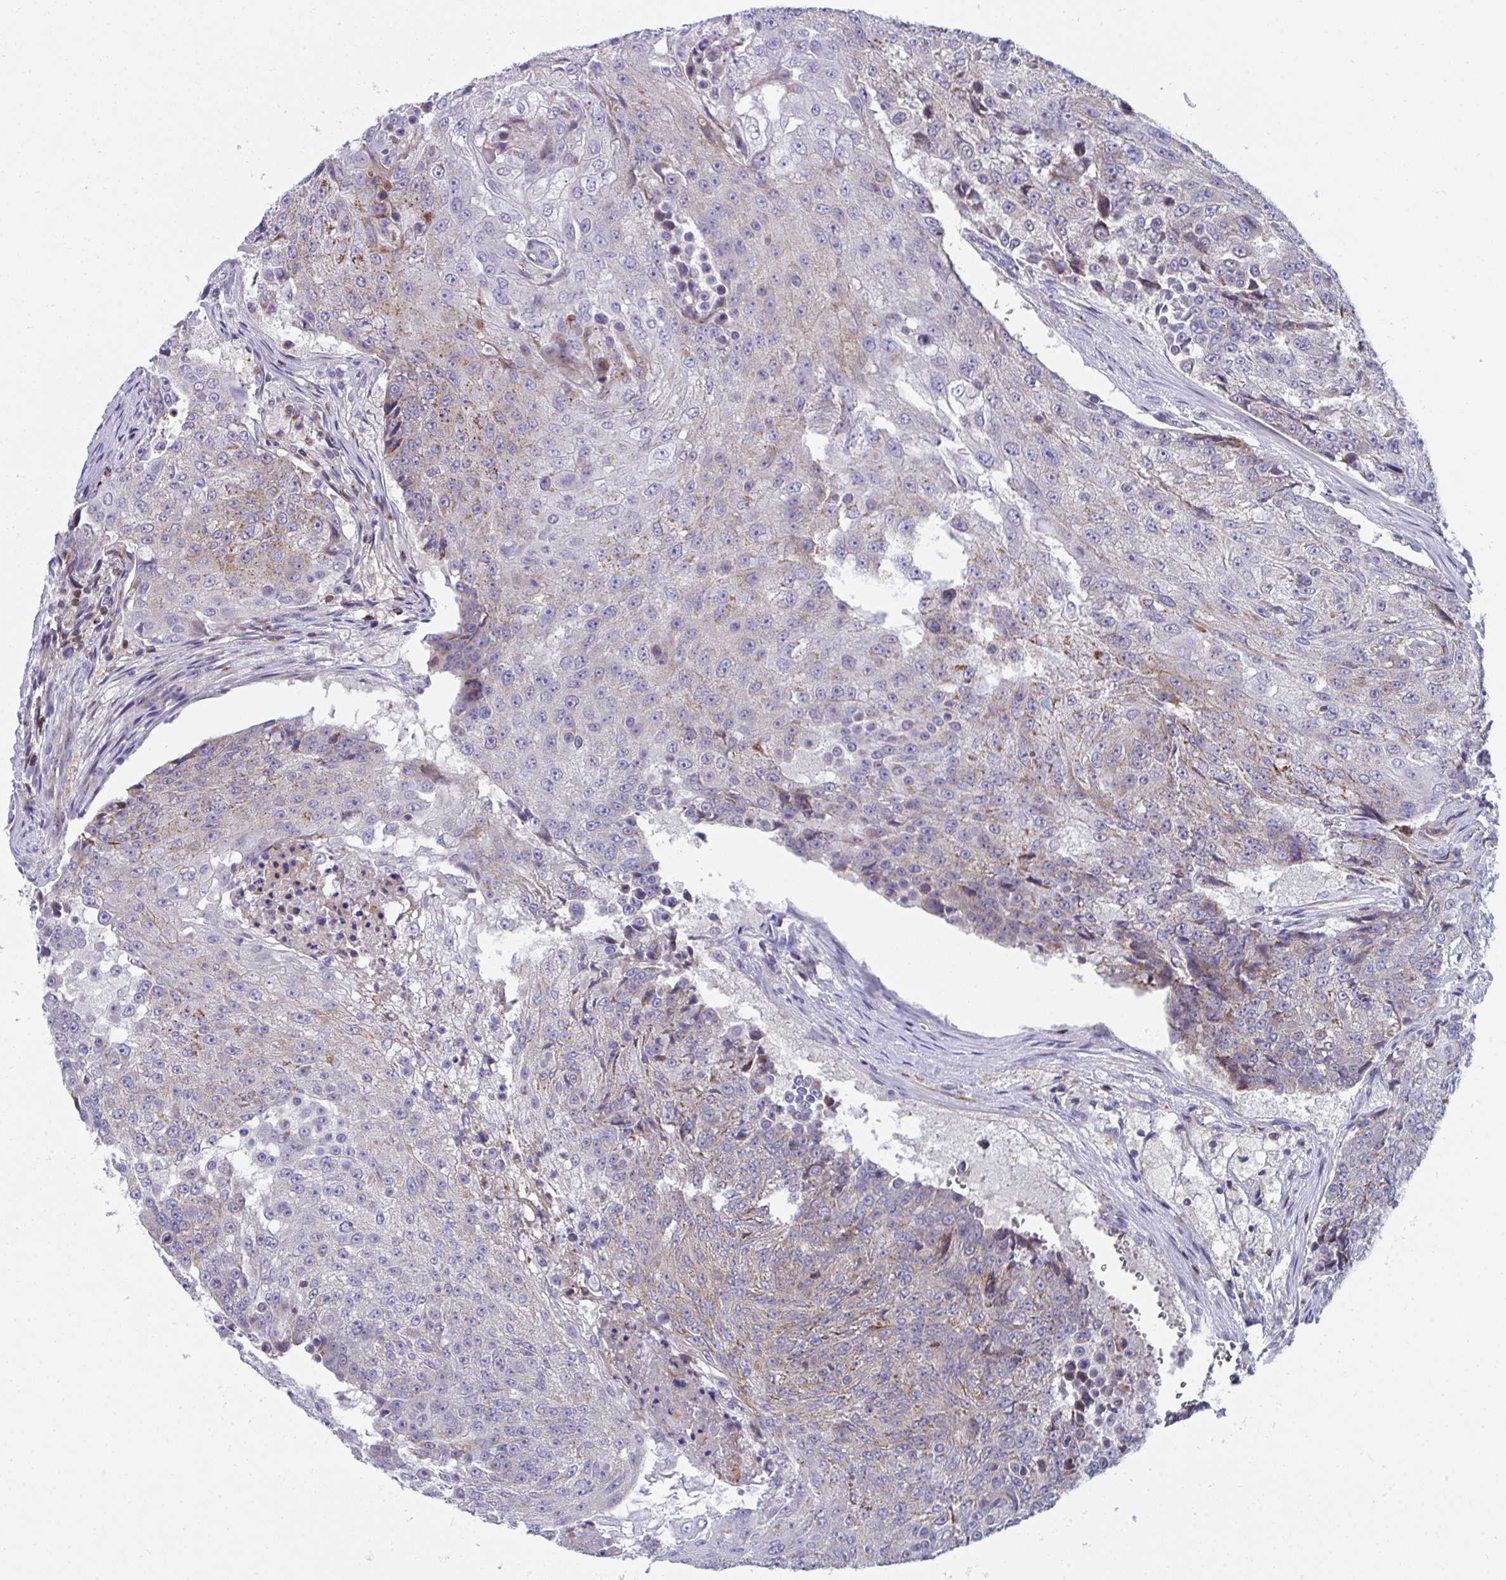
{"staining": {"intensity": "weak", "quantity": "25%-75%", "location": "cytoplasmic/membranous"}, "tissue": "urothelial cancer", "cell_type": "Tumor cells", "image_type": "cancer", "snomed": [{"axis": "morphology", "description": "Urothelial carcinoma, High grade"}, {"axis": "topography", "description": "Urinary bladder"}], "caption": "An immunohistochemistry micrograph of tumor tissue is shown. Protein staining in brown labels weak cytoplasmic/membranous positivity in urothelial cancer within tumor cells. Using DAB (brown) and hematoxylin (blue) stains, captured at high magnification using brightfield microscopy.", "gene": "AOC2", "patient": {"sex": "female", "age": 63}}